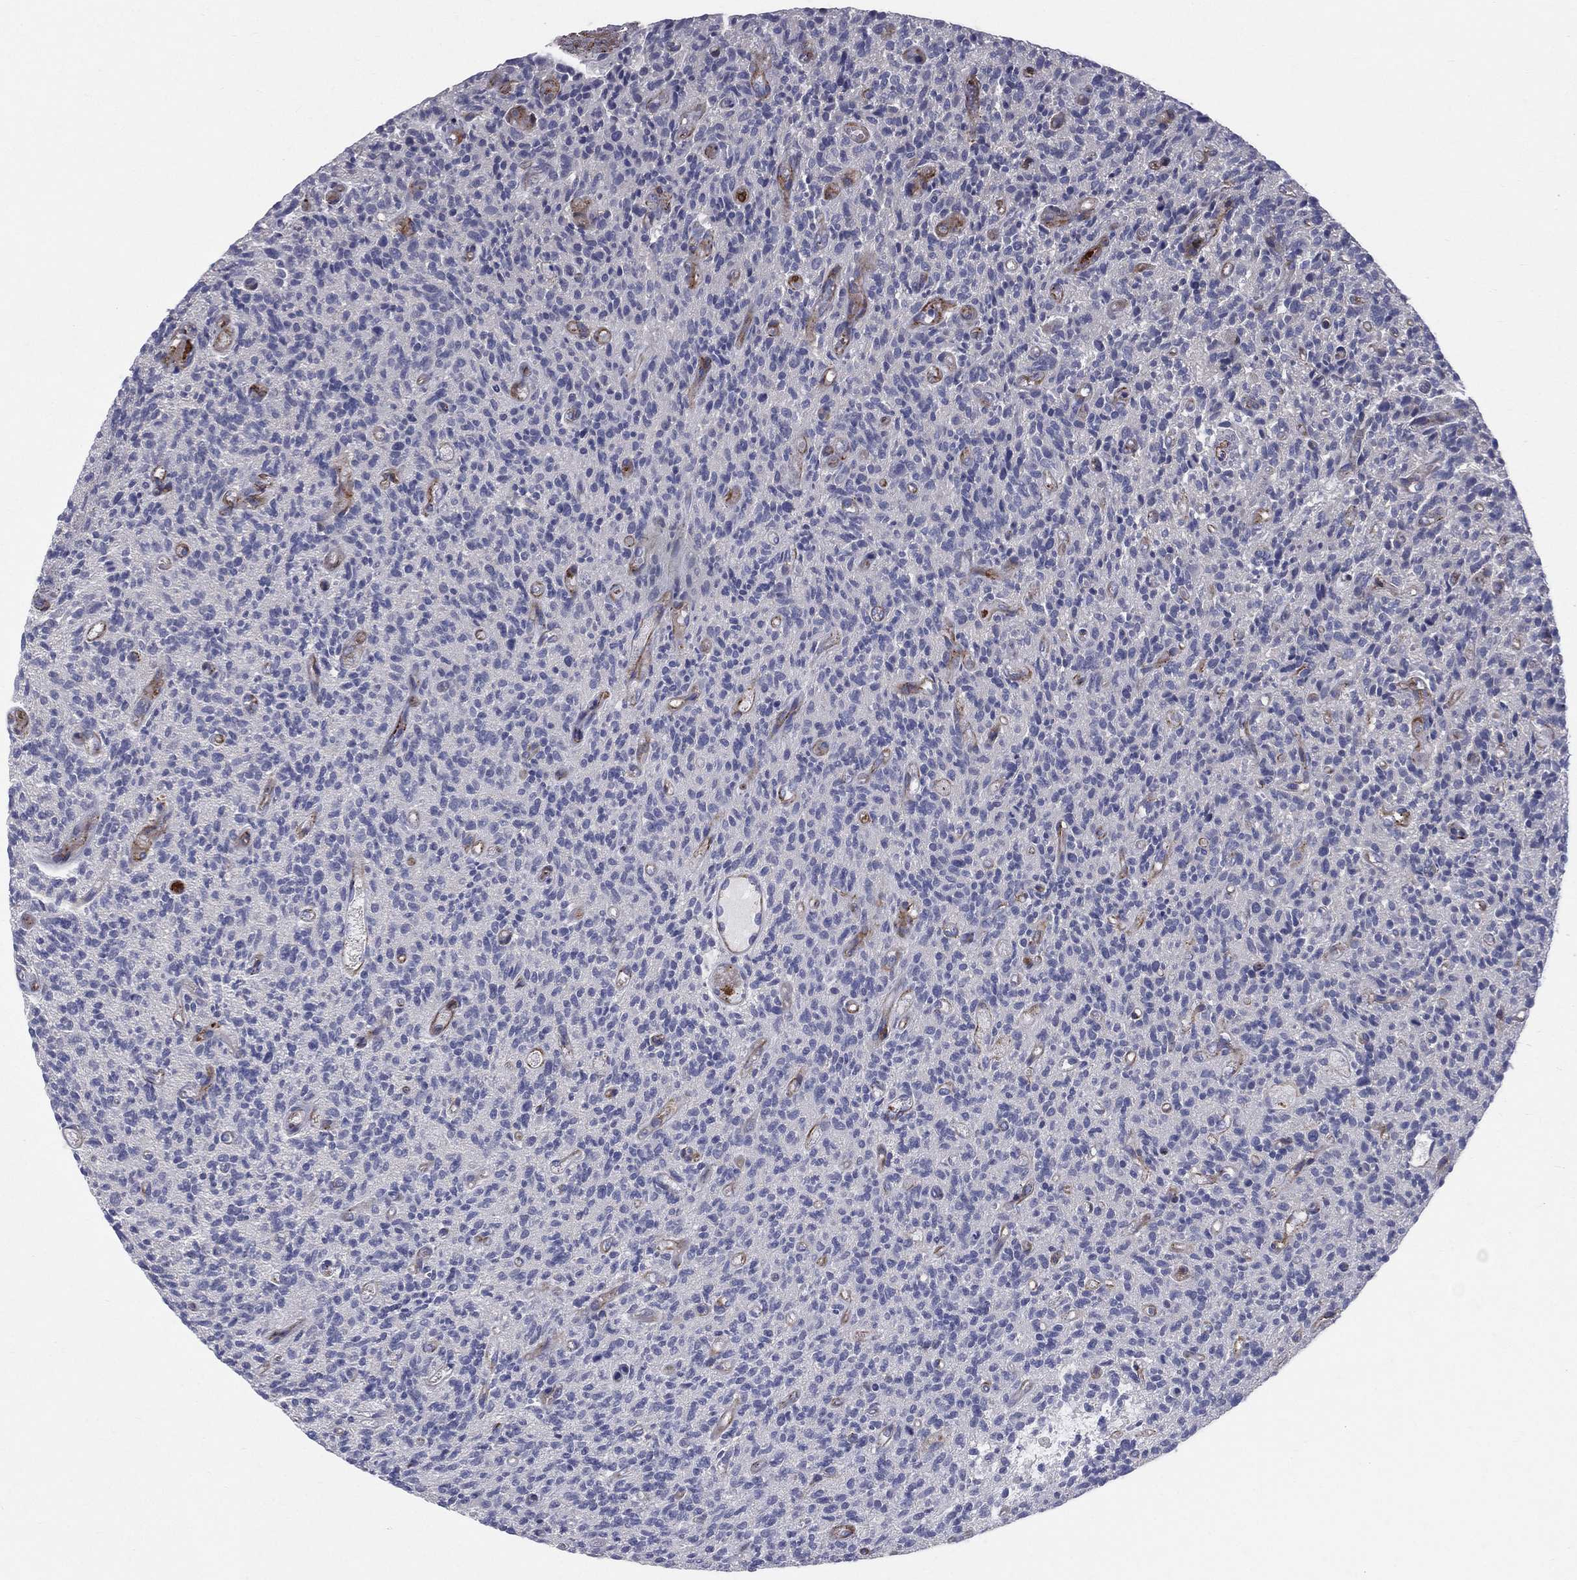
{"staining": {"intensity": "negative", "quantity": "none", "location": "none"}, "tissue": "glioma", "cell_type": "Tumor cells", "image_type": "cancer", "snomed": [{"axis": "morphology", "description": "Glioma, malignant, High grade"}, {"axis": "topography", "description": "Brain"}], "caption": "Immunohistochemistry micrograph of human malignant glioma (high-grade) stained for a protein (brown), which demonstrates no positivity in tumor cells. (DAB (3,3'-diaminobenzidine) immunohistochemistry visualized using brightfield microscopy, high magnification).", "gene": "POMZP3", "patient": {"sex": "male", "age": 64}}